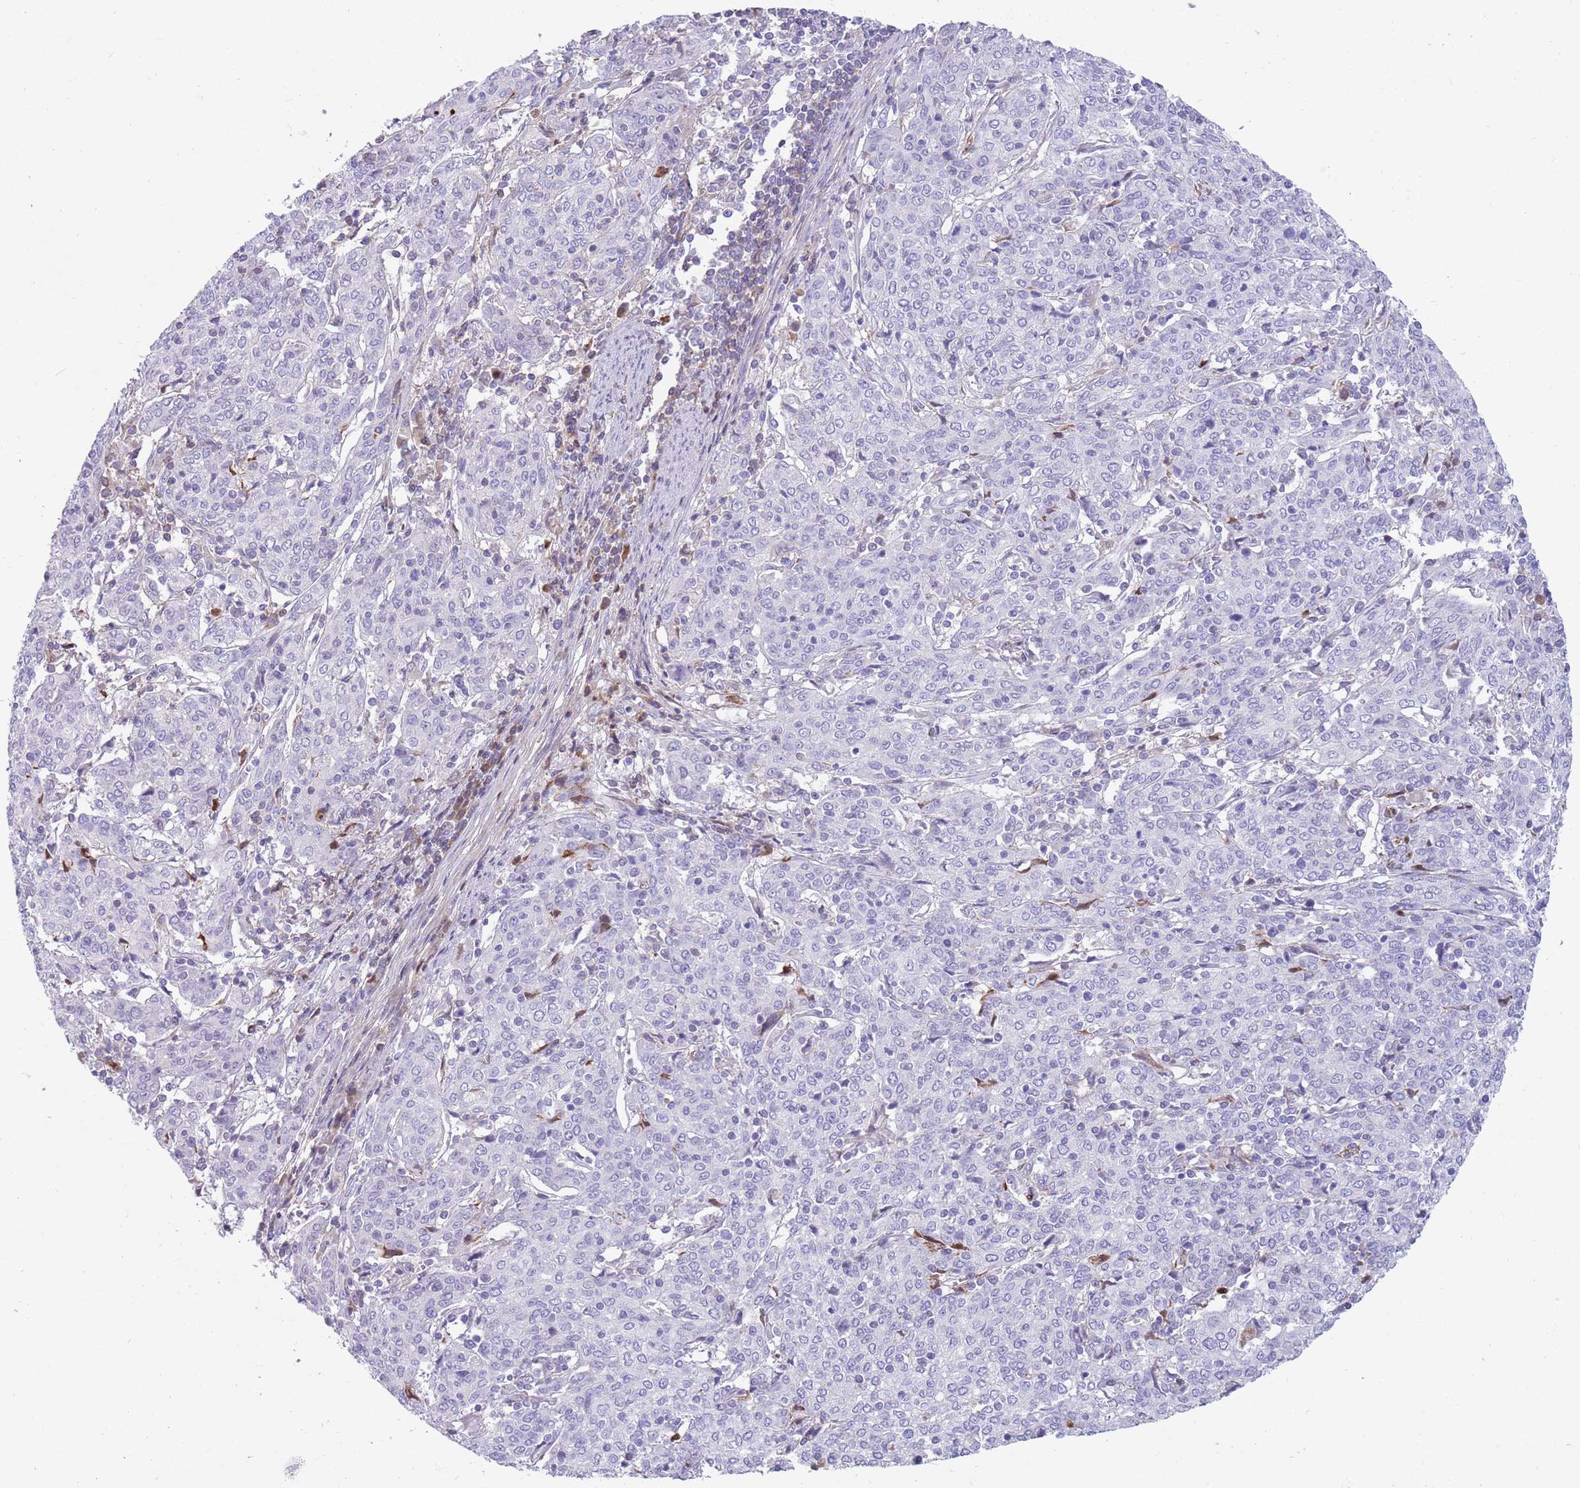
{"staining": {"intensity": "negative", "quantity": "none", "location": "none"}, "tissue": "cervical cancer", "cell_type": "Tumor cells", "image_type": "cancer", "snomed": [{"axis": "morphology", "description": "Squamous cell carcinoma, NOS"}, {"axis": "topography", "description": "Cervix"}], "caption": "IHC micrograph of cervical cancer (squamous cell carcinoma) stained for a protein (brown), which exhibits no expression in tumor cells. (IHC, brightfield microscopy, high magnification).", "gene": "LEPROTL1", "patient": {"sex": "female", "age": 67}}